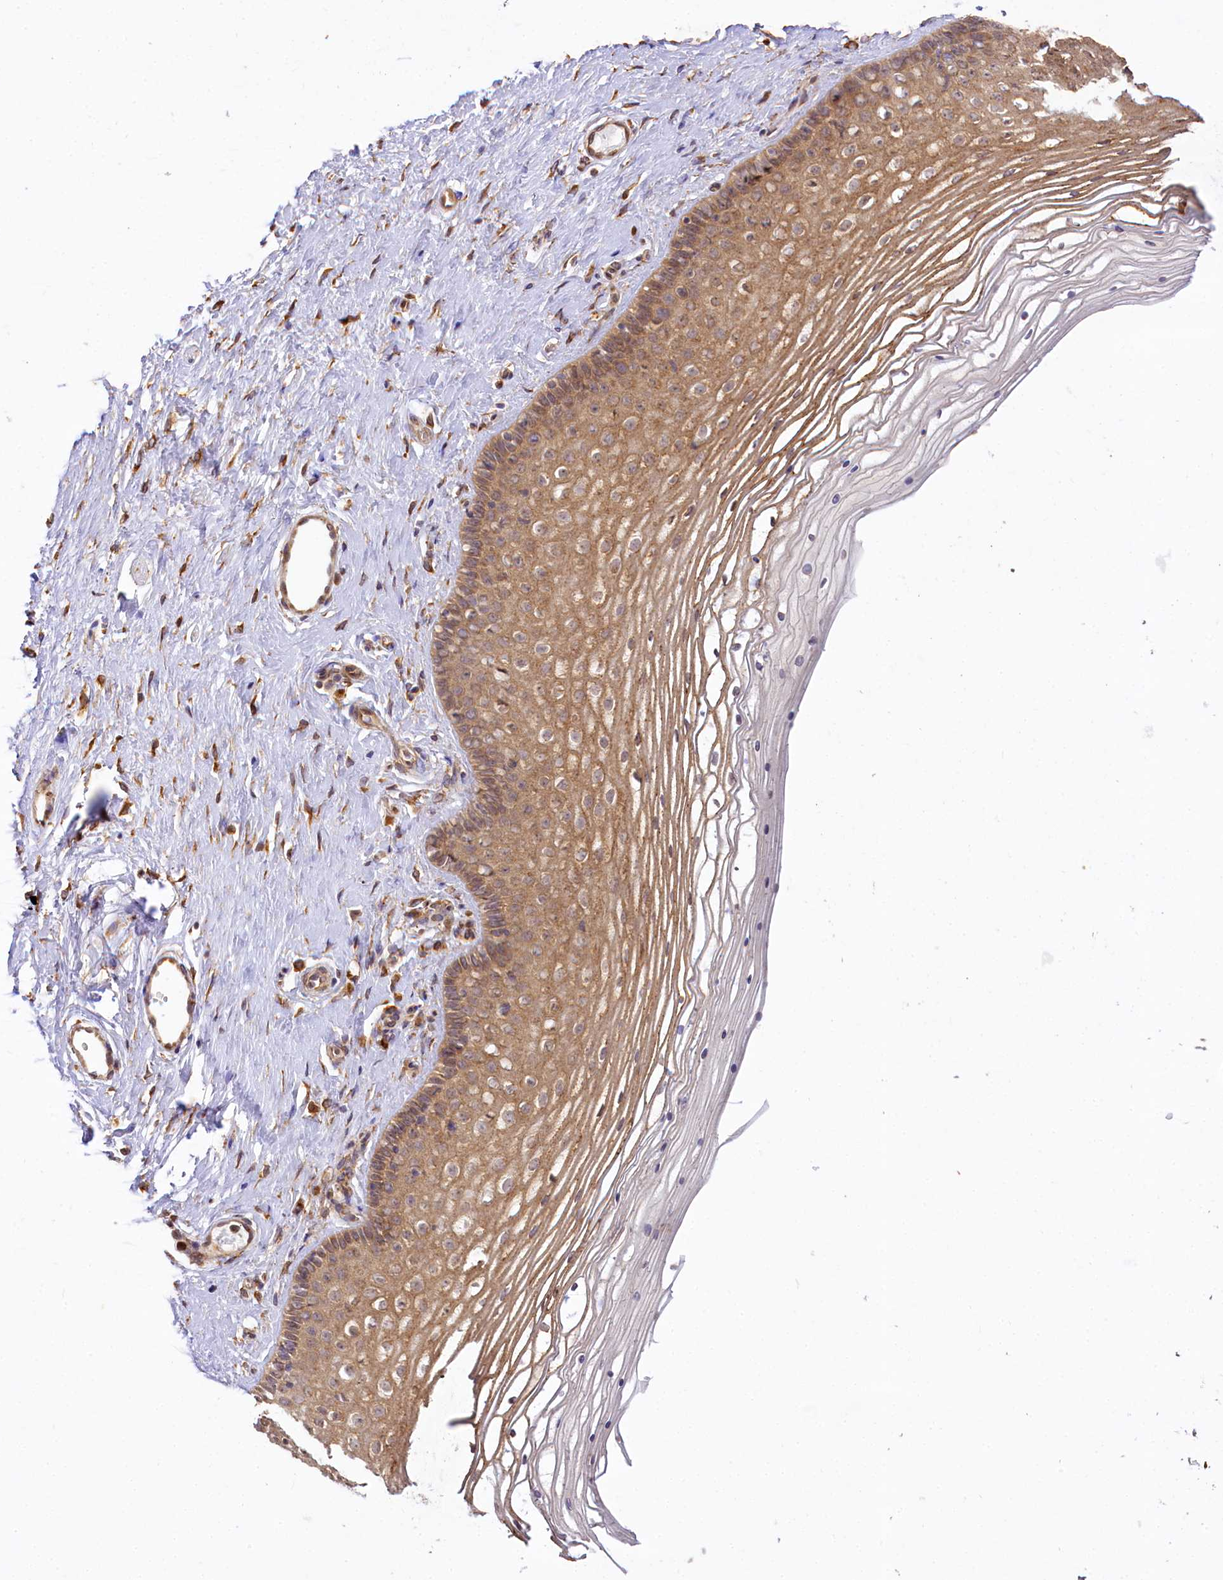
{"staining": {"intensity": "moderate", "quantity": ">75%", "location": "cytoplasmic/membranous"}, "tissue": "vagina", "cell_type": "Squamous epithelial cells", "image_type": "normal", "snomed": [{"axis": "morphology", "description": "Normal tissue, NOS"}, {"axis": "topography", "description": "Vagina"}], "caption": "A histopathology image of human vagina stained for a protein exhibits moderate cytoplasmic/membranous brown staining in squamous epithelial cells.", "gene": "PPIP5K2", "patient": {"sex": "female", "age": 46}}